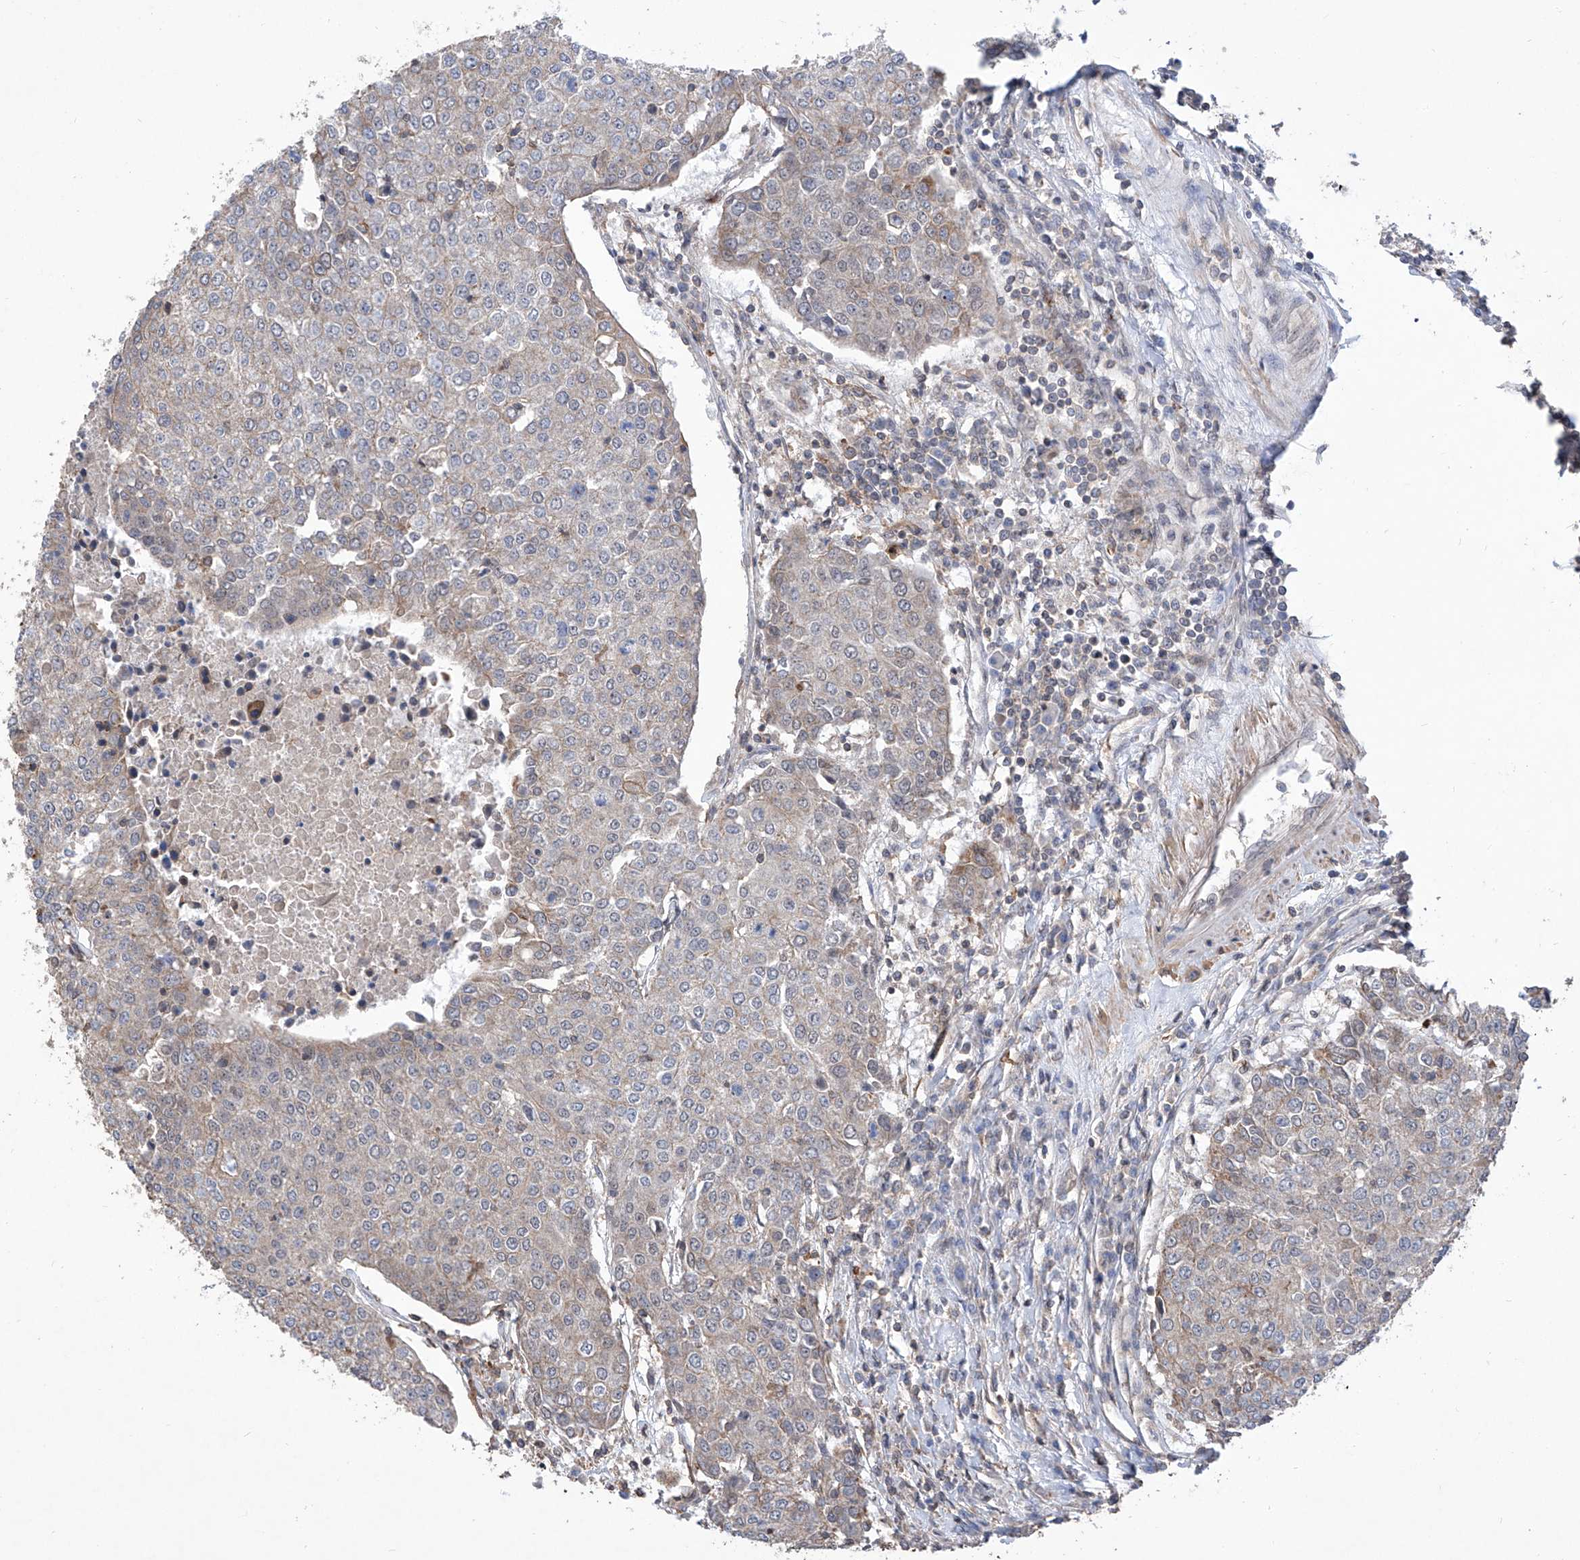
{"staining": {"intensity": "negative", "quantity": "none", "location": "none"}, "tissue": "urothelial cancer", "cell_type": "Tumor cells", "image_type": "cancer", "snomed": [{"axis": "morphology", "description": "Urothelial carcinoma, High grade"}, {"axis": "topography", "description": "Urinary bladder"}], "caption": "High power microscopy histopathology image of an immunohistochemistry (IHC) micrograph of urothelial carcinoma (high-grade), revealing no significant positivity in tumor cells.", "gene": "KIFC2", "patient": {"sex": "female", "age": 85}}